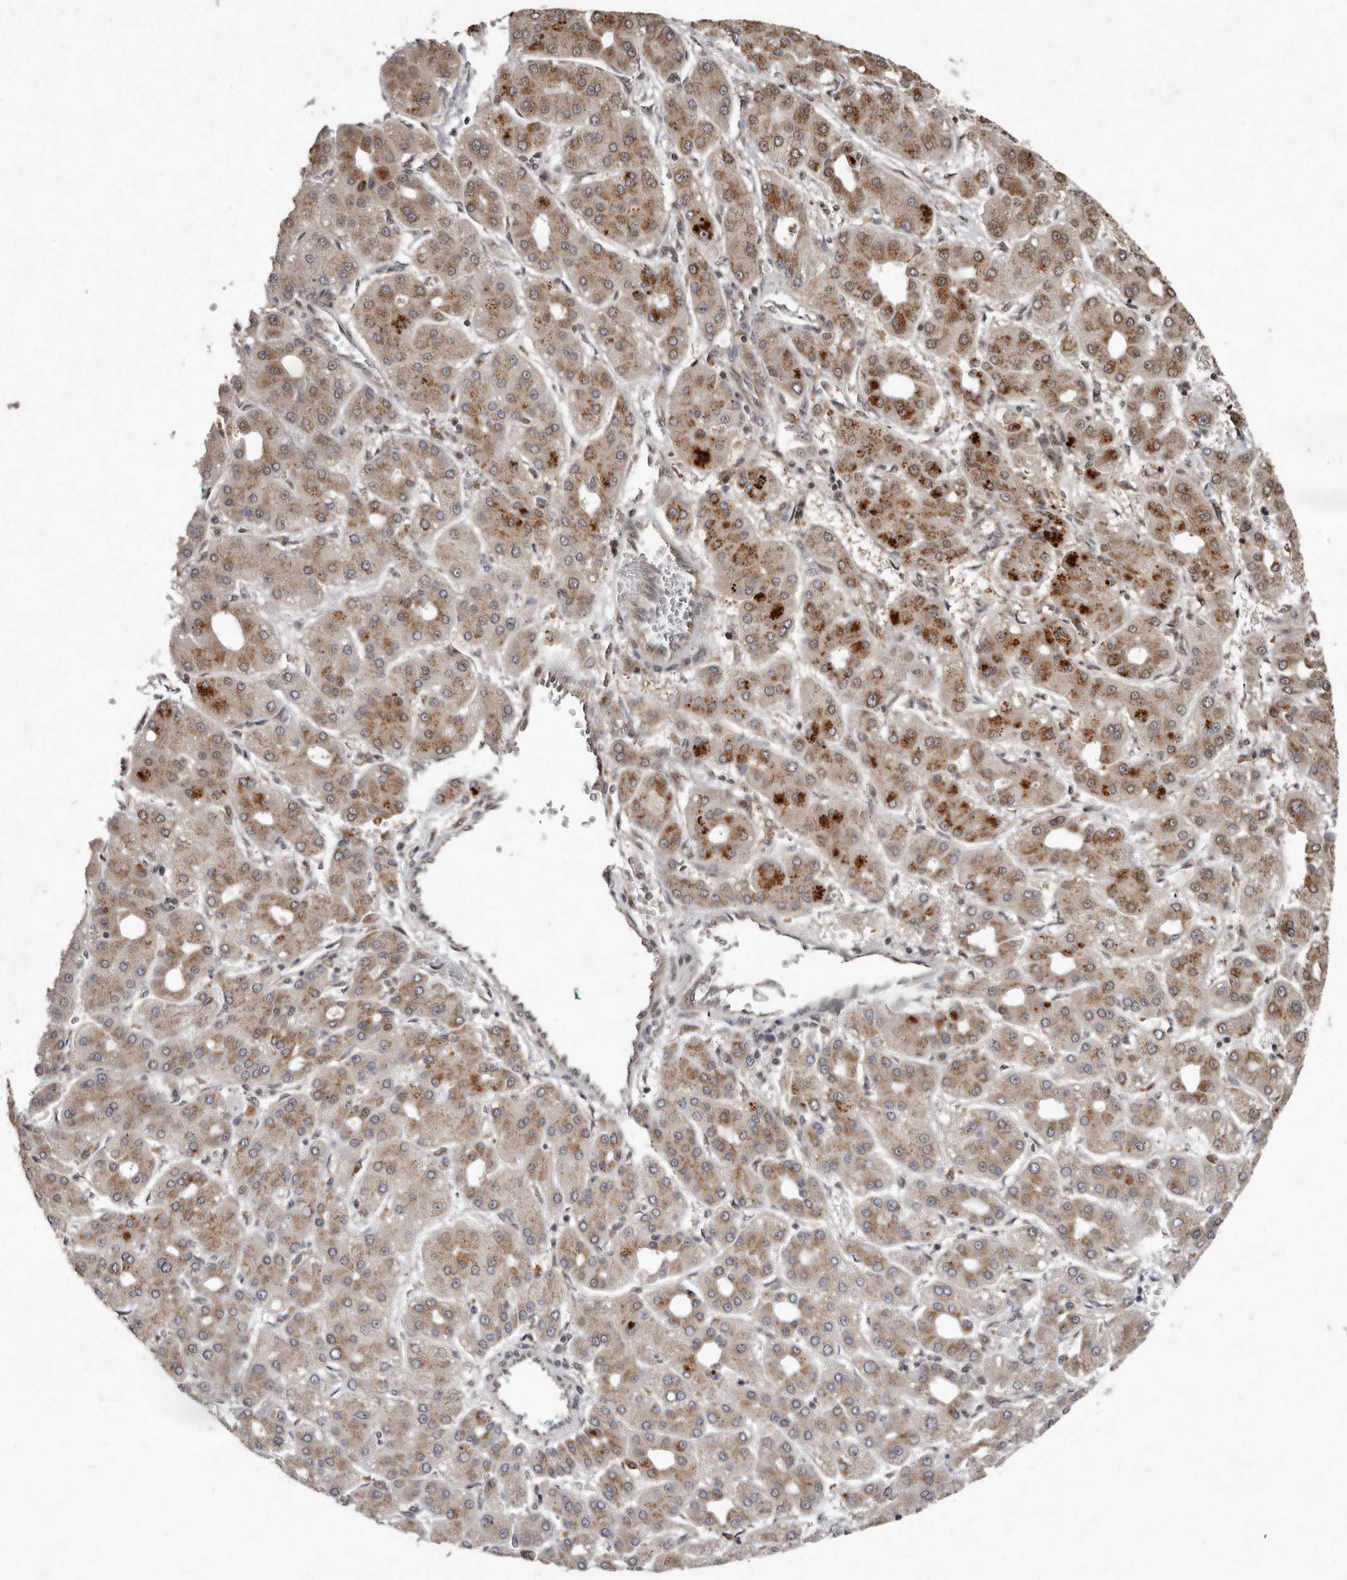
{"staining": {"intensity": "moderate", "quantity": ">75%", "location": "cytoplasmic/membranous"}, "tissue": "liver cancer", "cell_type": "Tumor cells", "image_type": "cancer", "snomed": [{"axis": "morphology", "description": "Carcinoma, Hepatocellular, NOS"}, {"axis": "topography", "description": "Liver"}], "caption": "Immunohistochemical staining of human liver hepatocellular carcinoma shows medium levels of moderate cytoplasmic/membranous protein staining in approximately >75% of tumor cells.", "gene": "LRGUK", "patient": {"sex": "male", "age": 65}}